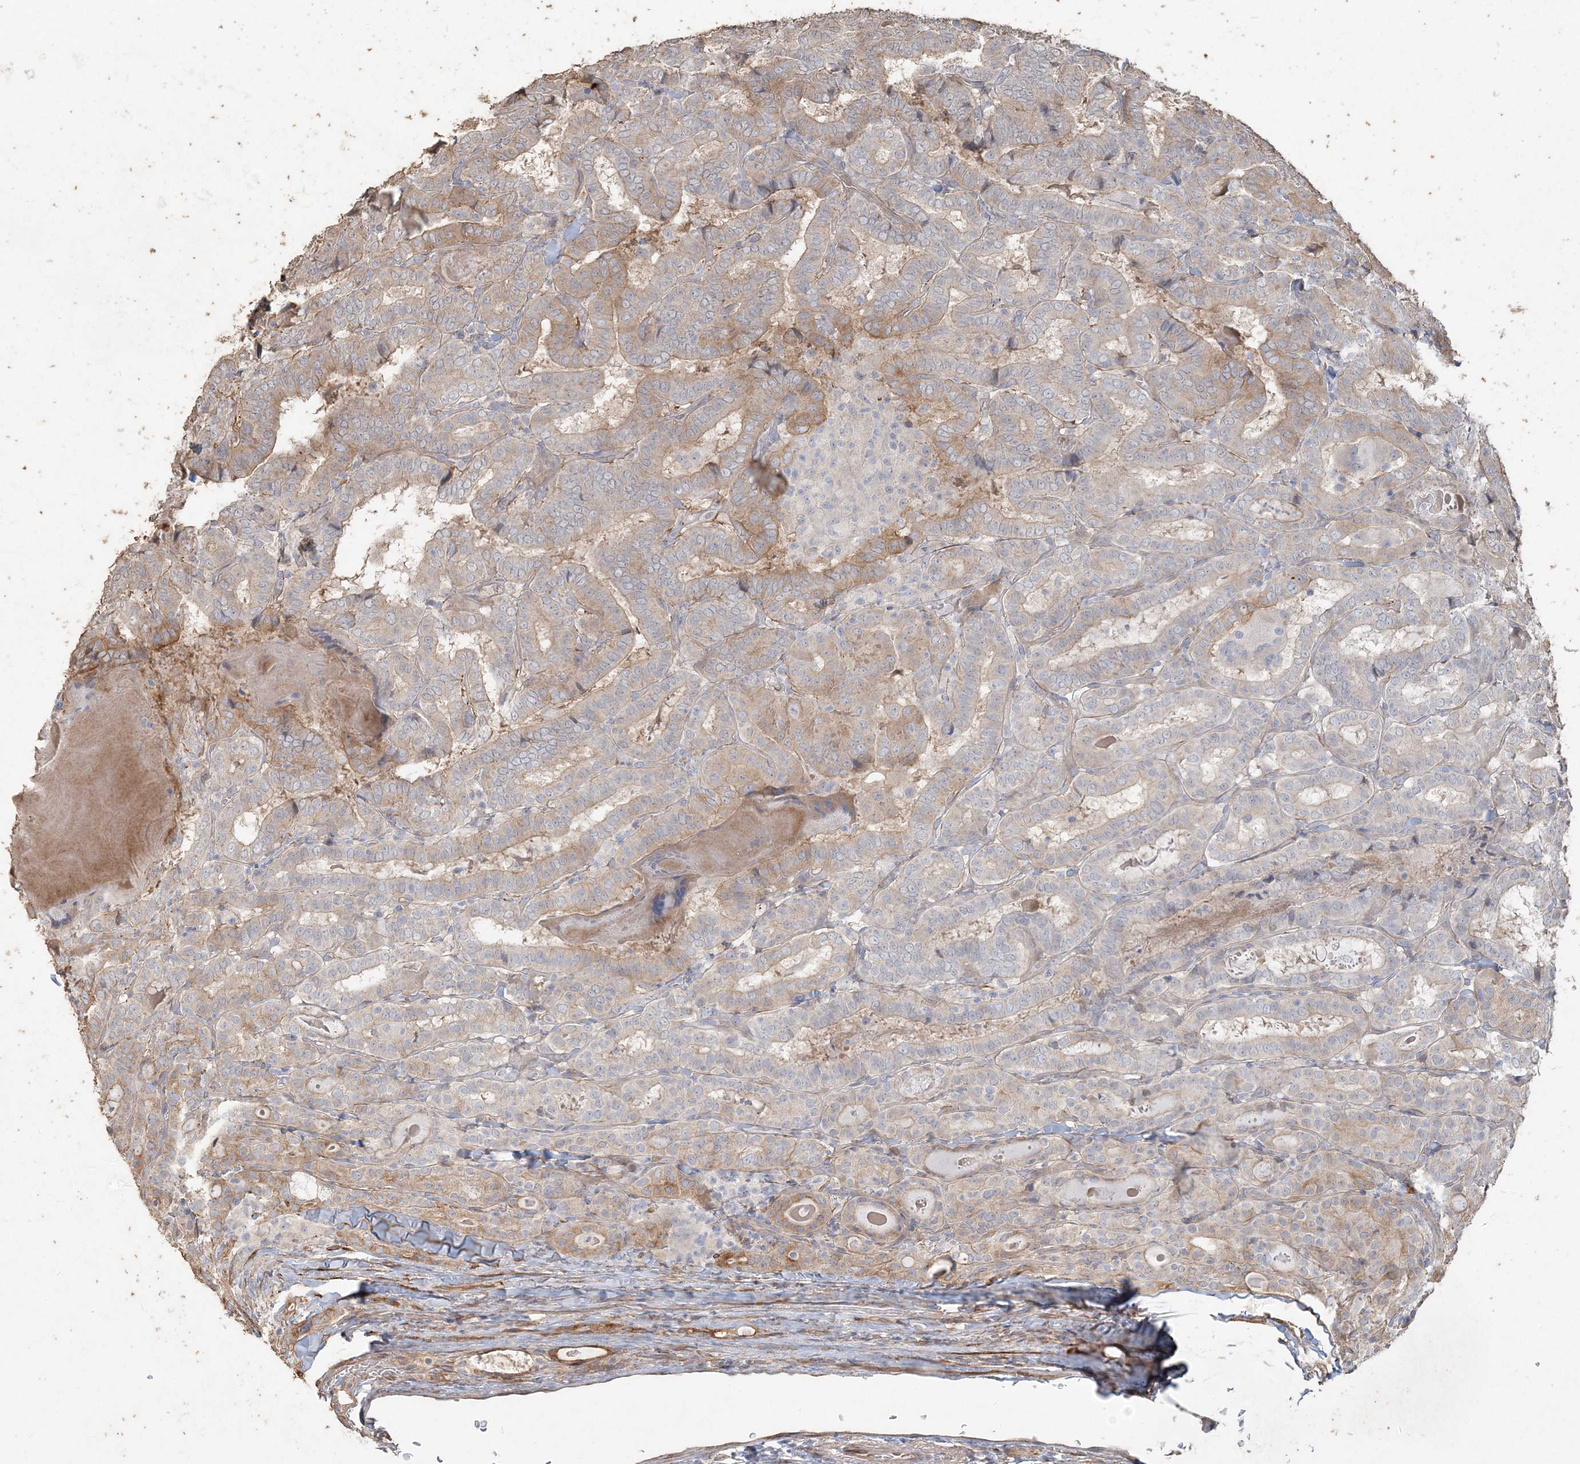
{"staining": {"intensity": "weak", "quantity": "<25%", "location": "cytoplasmic/membranous"}, "tissue": "thyroid cancer", "cell_type": "Tumor cells", "image_type": "cancer", "snomed": [{"axis": "morphology", "description": "Papillary adenocarcinoma, NOS"}, {"axis": "topography", "description": "Thyroid gland"}], "caption": "Immunohistochemistry (IHC) of thyroid cancer reveals no staining in tumor cells. Nuclei are stained in blue.", "gene": "RNF145", "patient": {"sex": "female", "age": 72}}